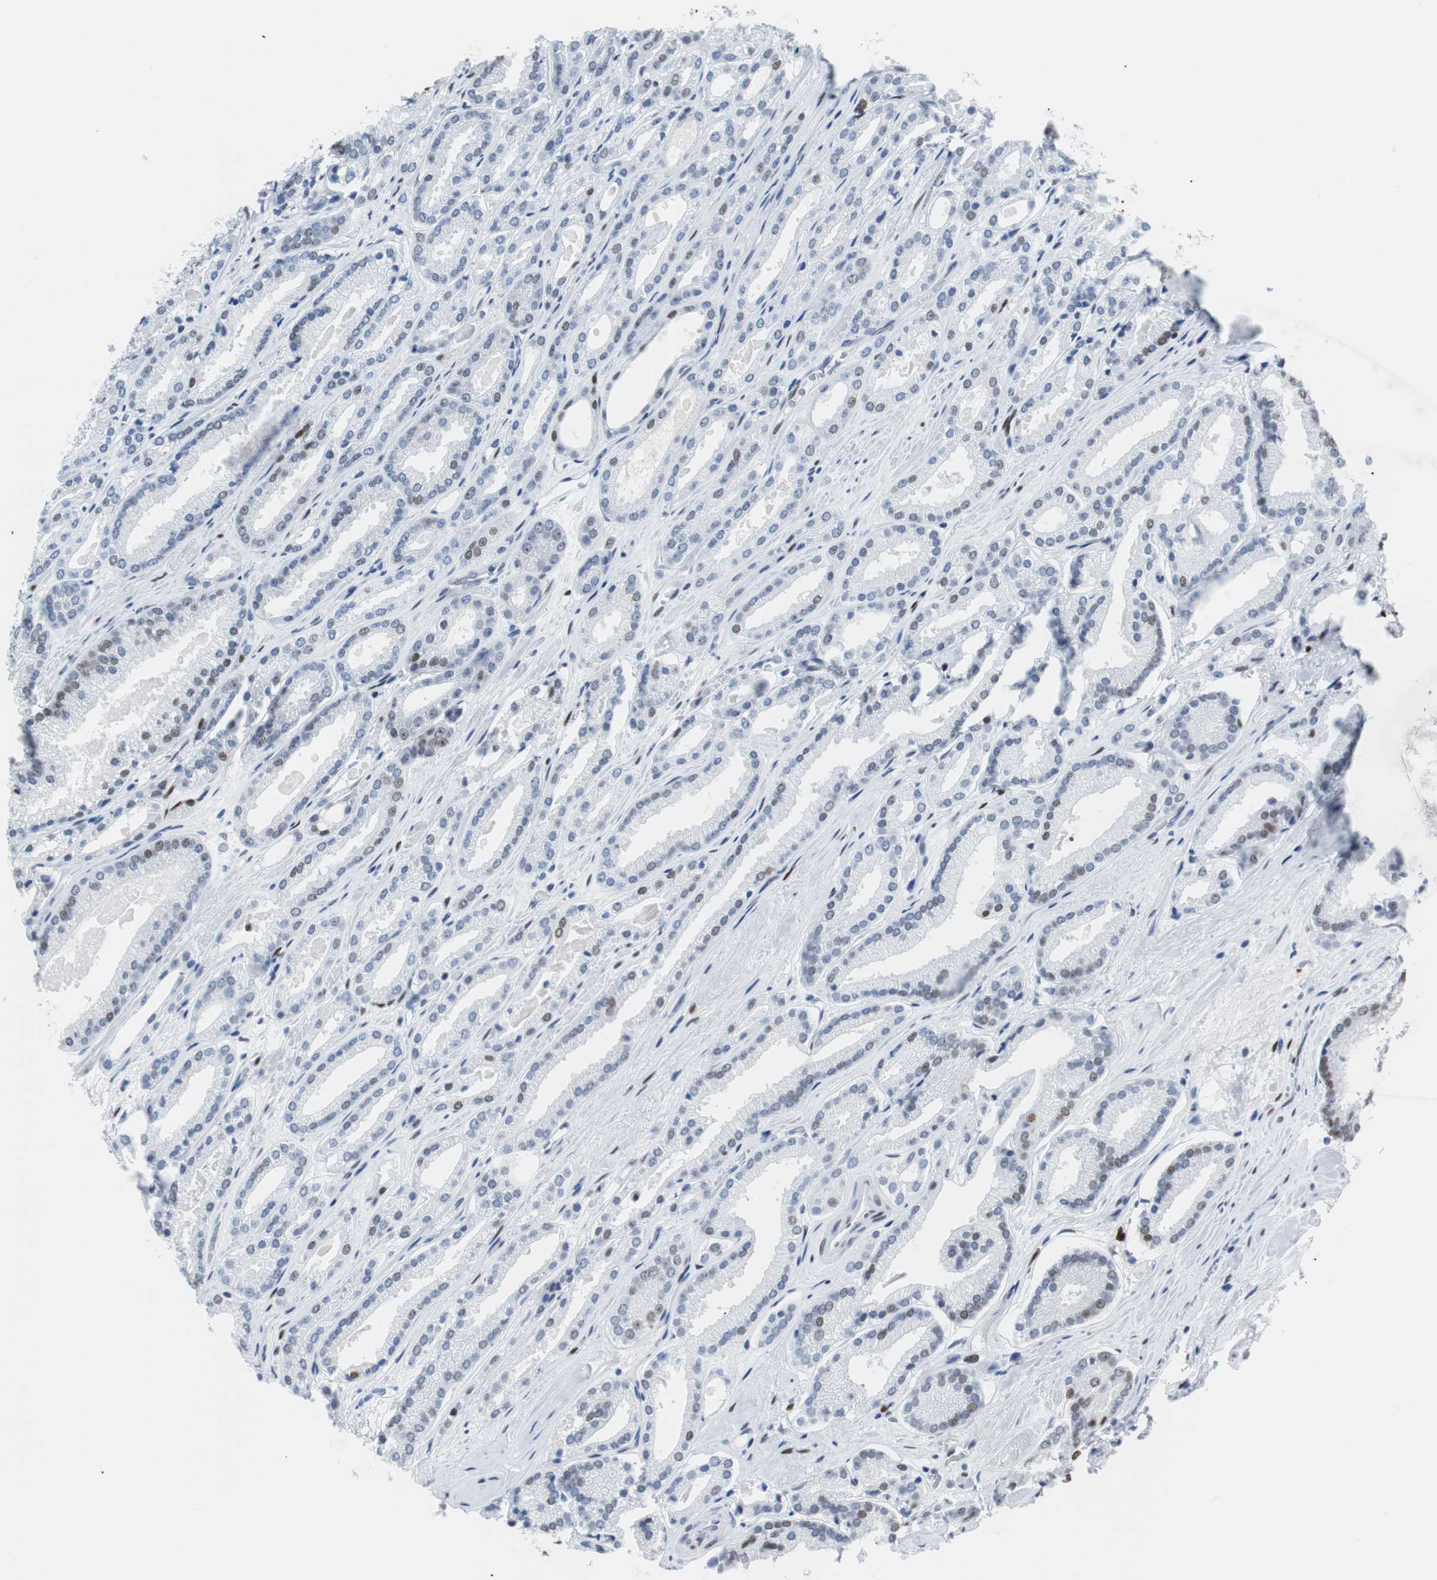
{"staining": {"intensity": "weak", "quantity": "<25%", "location": "nuclear"}, "tissue": "prostate cancer", "cell_type": "Tumor cells", "image_type": "cancer", "snomed": [{"axis": "morphology", "description": "Adenocarcinoma, Low grade"}, {"axis": "topography", "description": "Prostate"}], "caption": "The immunohistochemistry histopathology image has no significant expression in tumor cells of low-grade adenocarcinoma (prostate) tissue.", "gene": "JUN", "patient": {"sex": "male", "age": 59}}